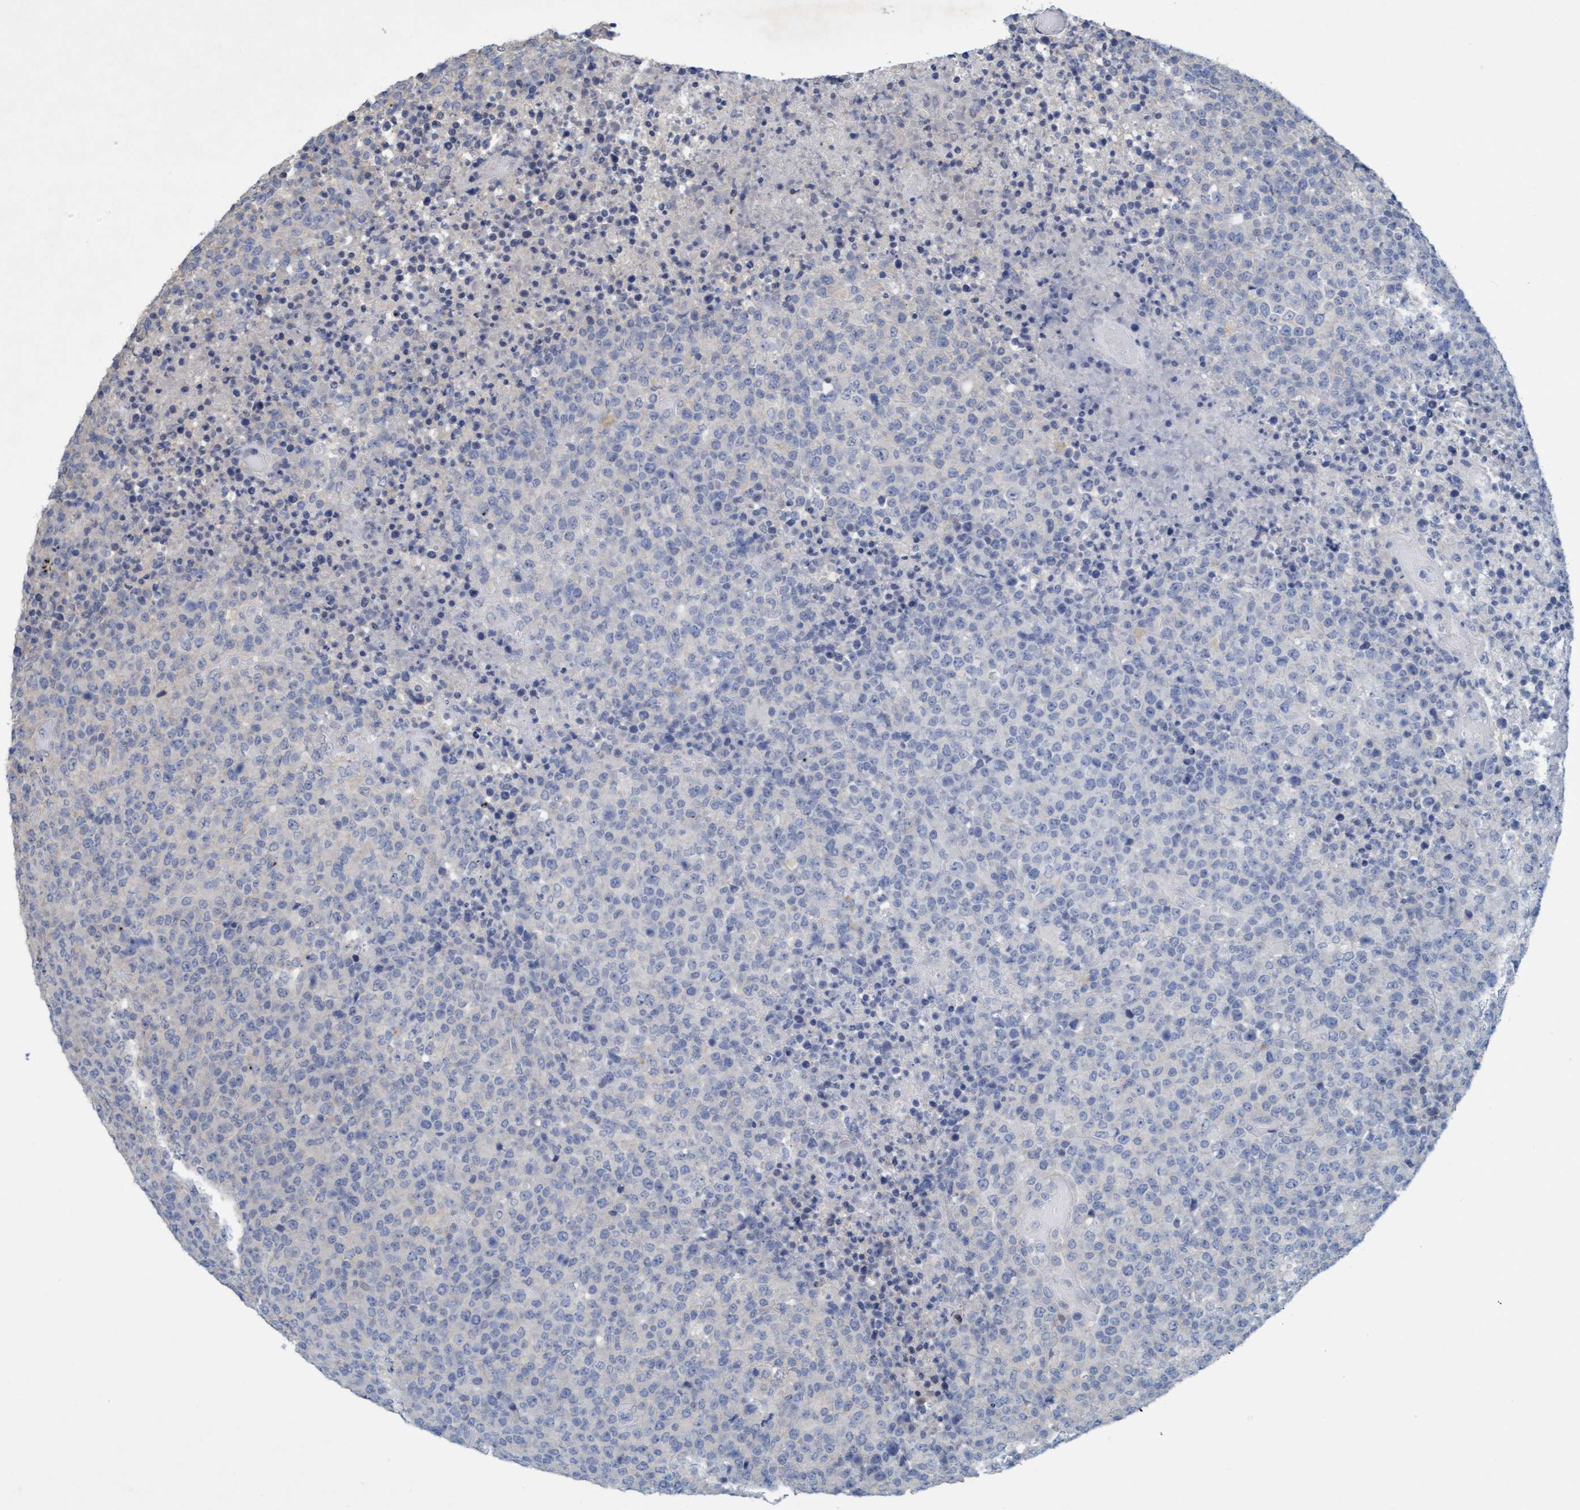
{"staining": {"intensity": "negative", "quantity": "none", "location": "none"}, "tissue": "lymphoma", "cell_type": "Tumor cells", "image_type": "cancer", "snomed": [{"axis": "morphology", "description": "Malignant lymphoma, non-Hodgkin's type, High grade"}, {"axis": "topography", "description": "Lymph node"}], "caption": "Immunohistochemistry (IHC) histopathology image of neoplastic tissue: human lymphoma stained with DAB demonstrates no significant protein positivity in tumor cells.", "gene": "ZNF677", "patient": {"sex": "male", "age": 13}}